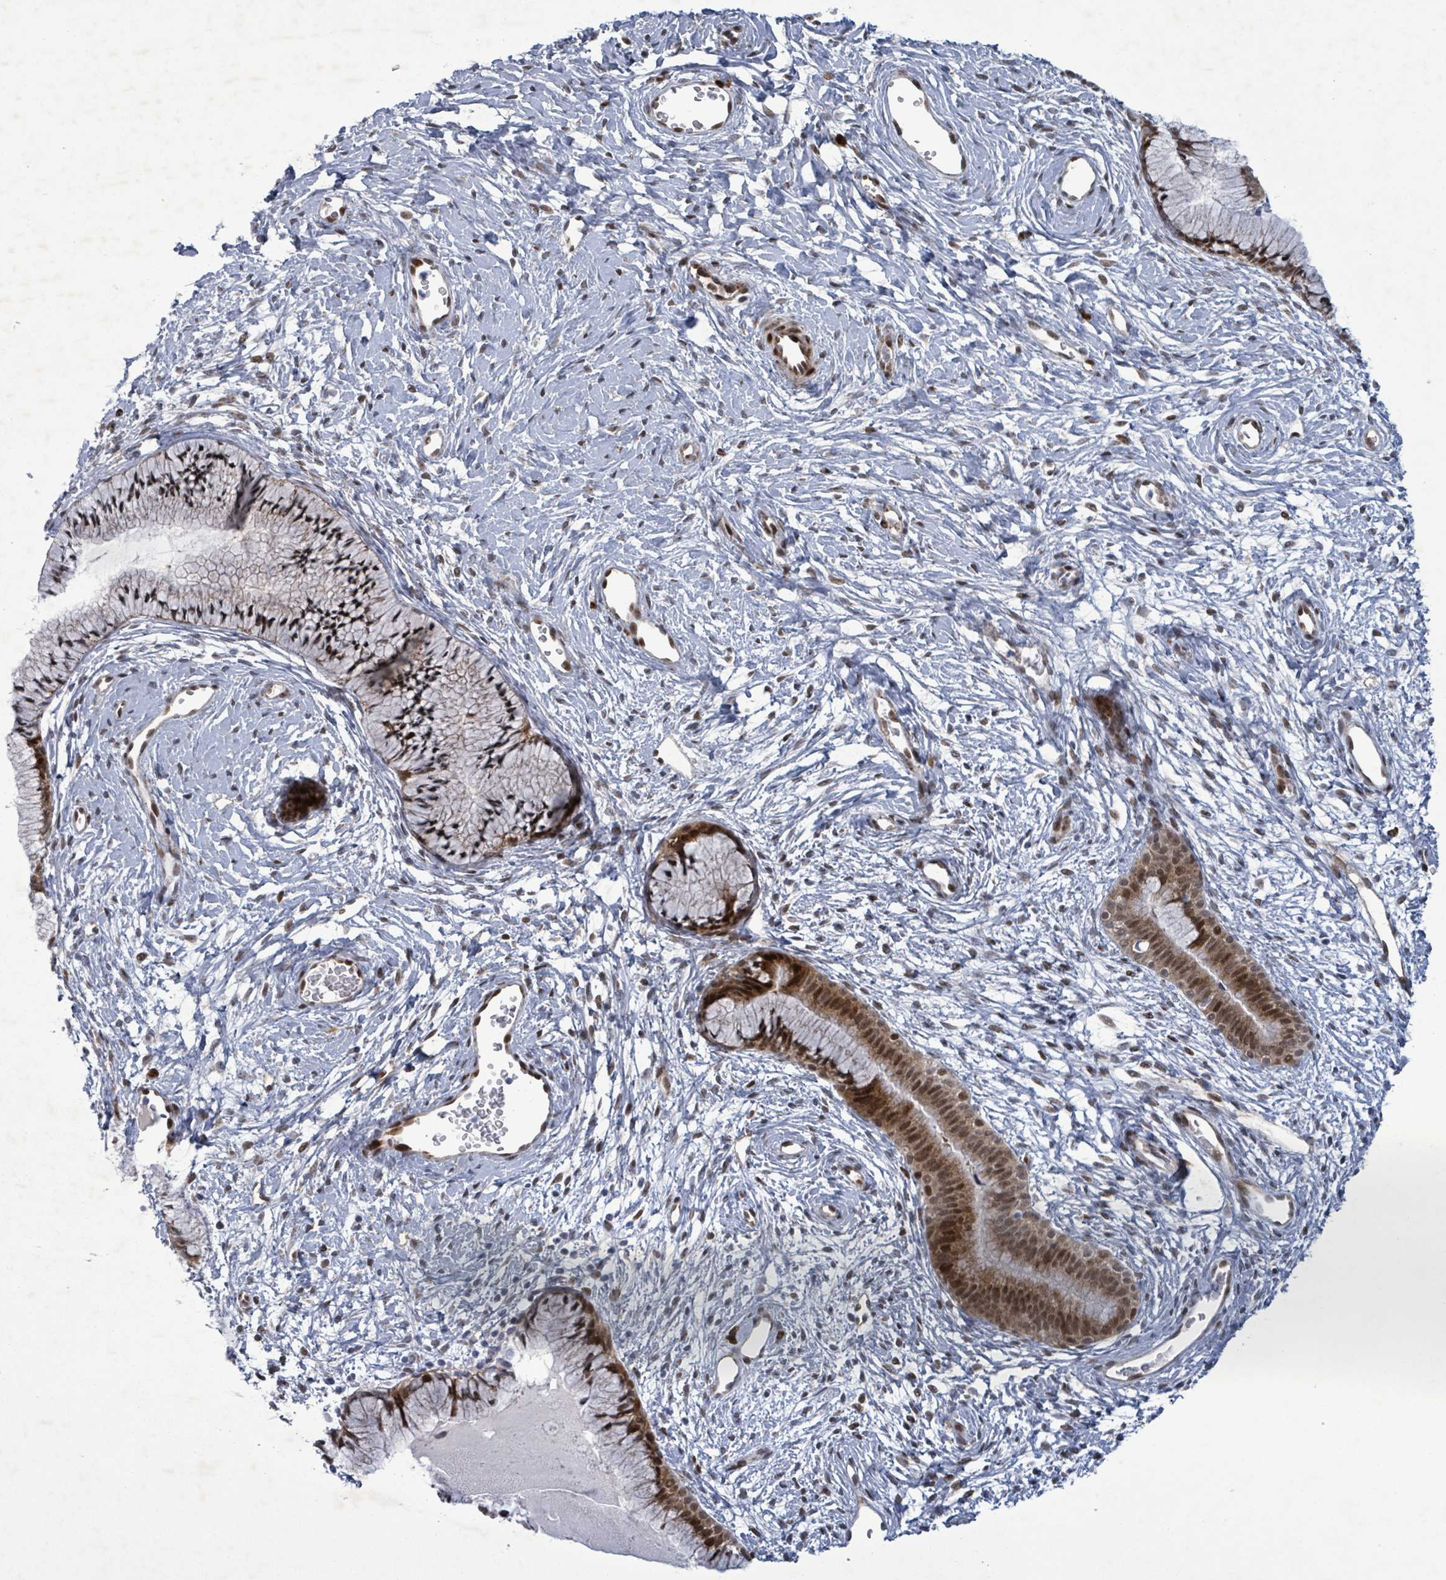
{"staining": {"intensity": "moderate", "quantity": ">75%", "location": "cytoplasmic/membranous,nuclear"}, "tissue": "cervix", "cell_type": "Glandular cells", "image_type": "normal", "snomed": [{"axis": "morphology", "description": "Normal tissue, NOS"}, {"axis": "topography", "description": "Cervix"}], "caption": "The immunohistochemical stain shows moderate cytoplasmic/membranous,nuclear staining in glandular cells of unremarkable cervix.", "gene": "TUSC1", "patient": {"sex": "female", "age": 42}}